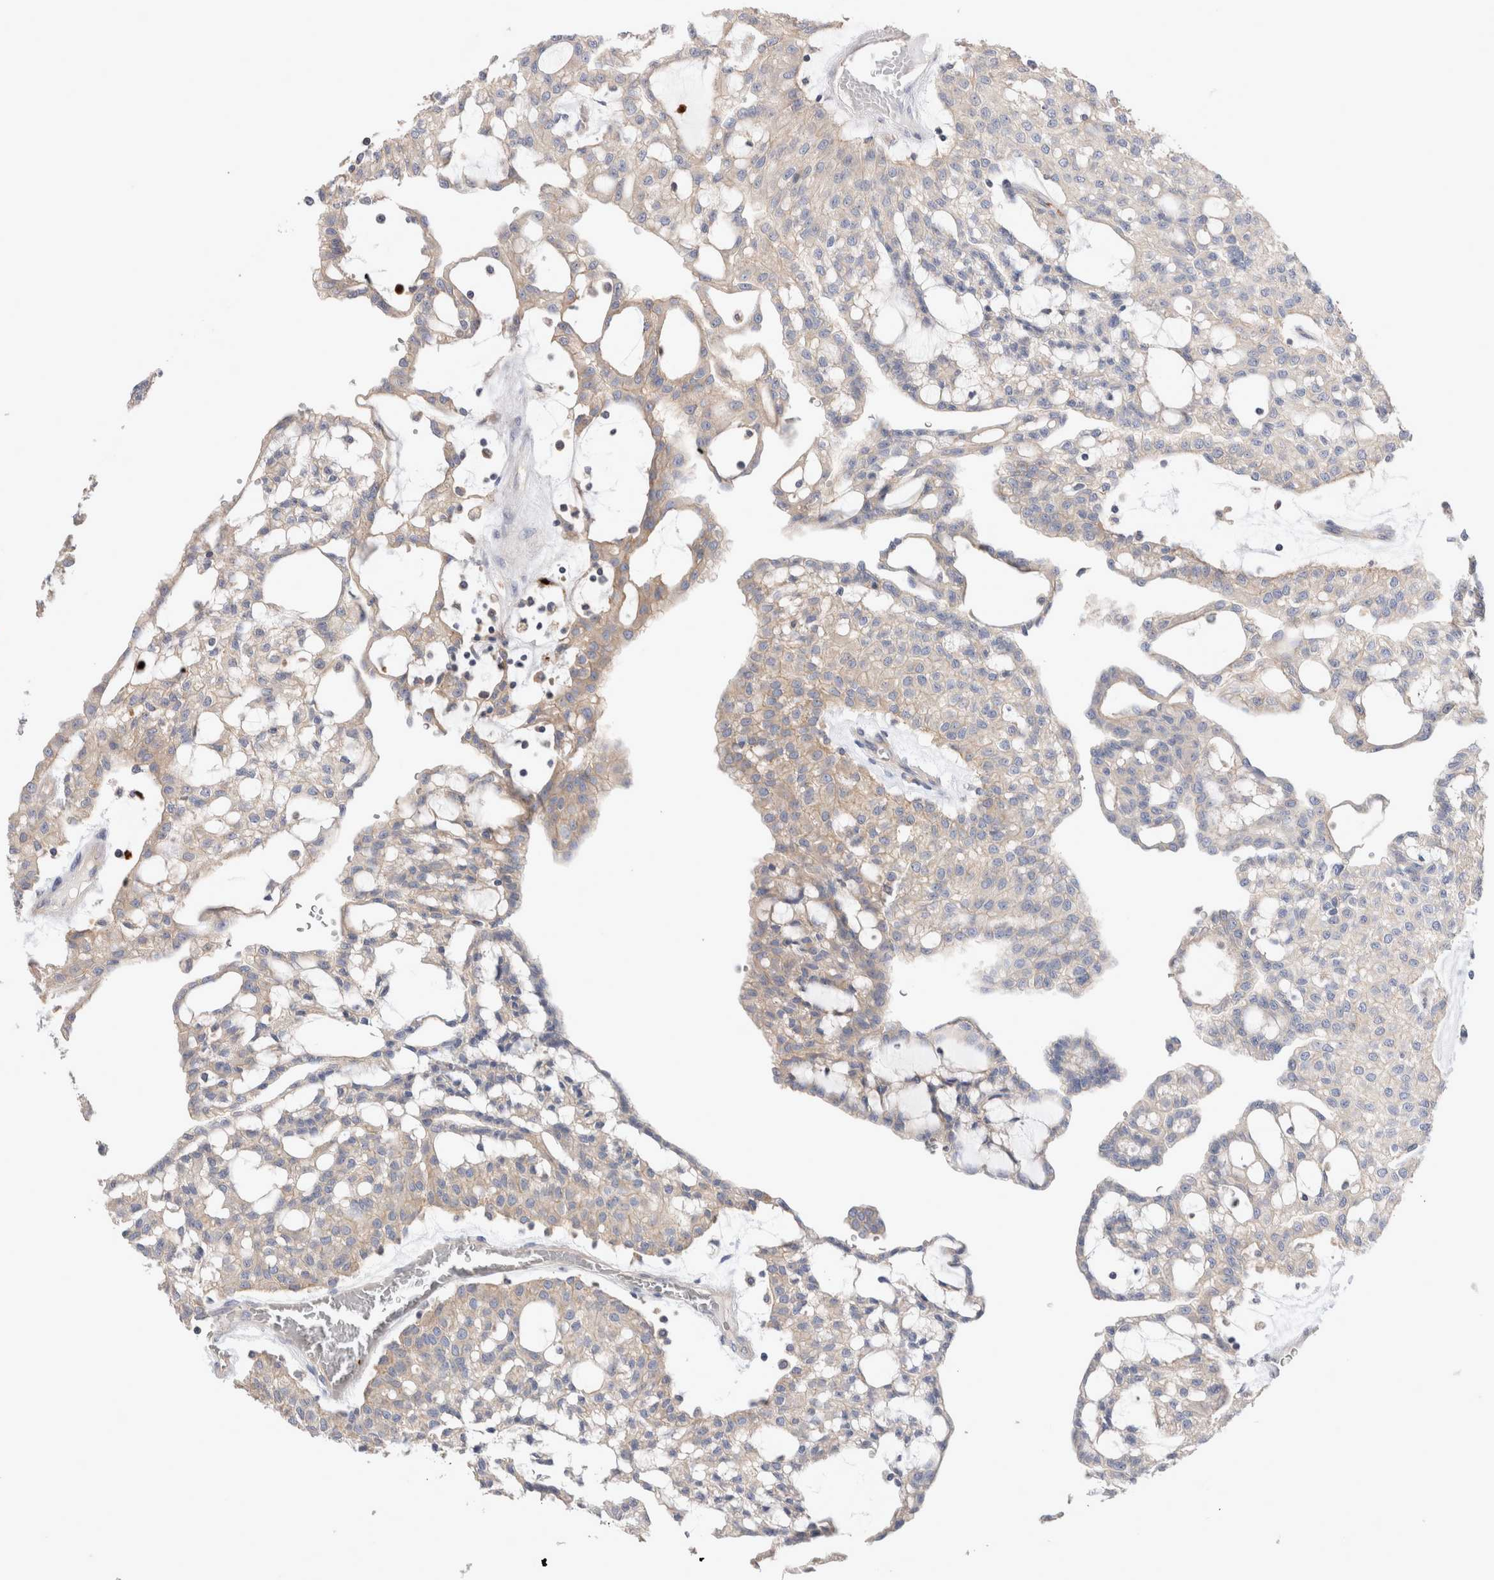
{"staining": {"intensity": "weak", "quantity": ">75%", "location": "cytoplasmic/membranous"}, "tissue": "renal cancer", "cell_type": "Tumor cells", "image_type": "cancer", "snomed": [{"axis": "morphology", "description": "Adenocarcinoma, NOS"}, {"axis": "topography", "description": "Kidney"}], "caption": "Immunohistochemical staining of human renal adenocarcinoma reveals low levels of weak cytoplasmic/membranous protein expression in about >75% of tumor cells.", "gene": "NXT2", "patient": {"sex": "male", "age": 63}}